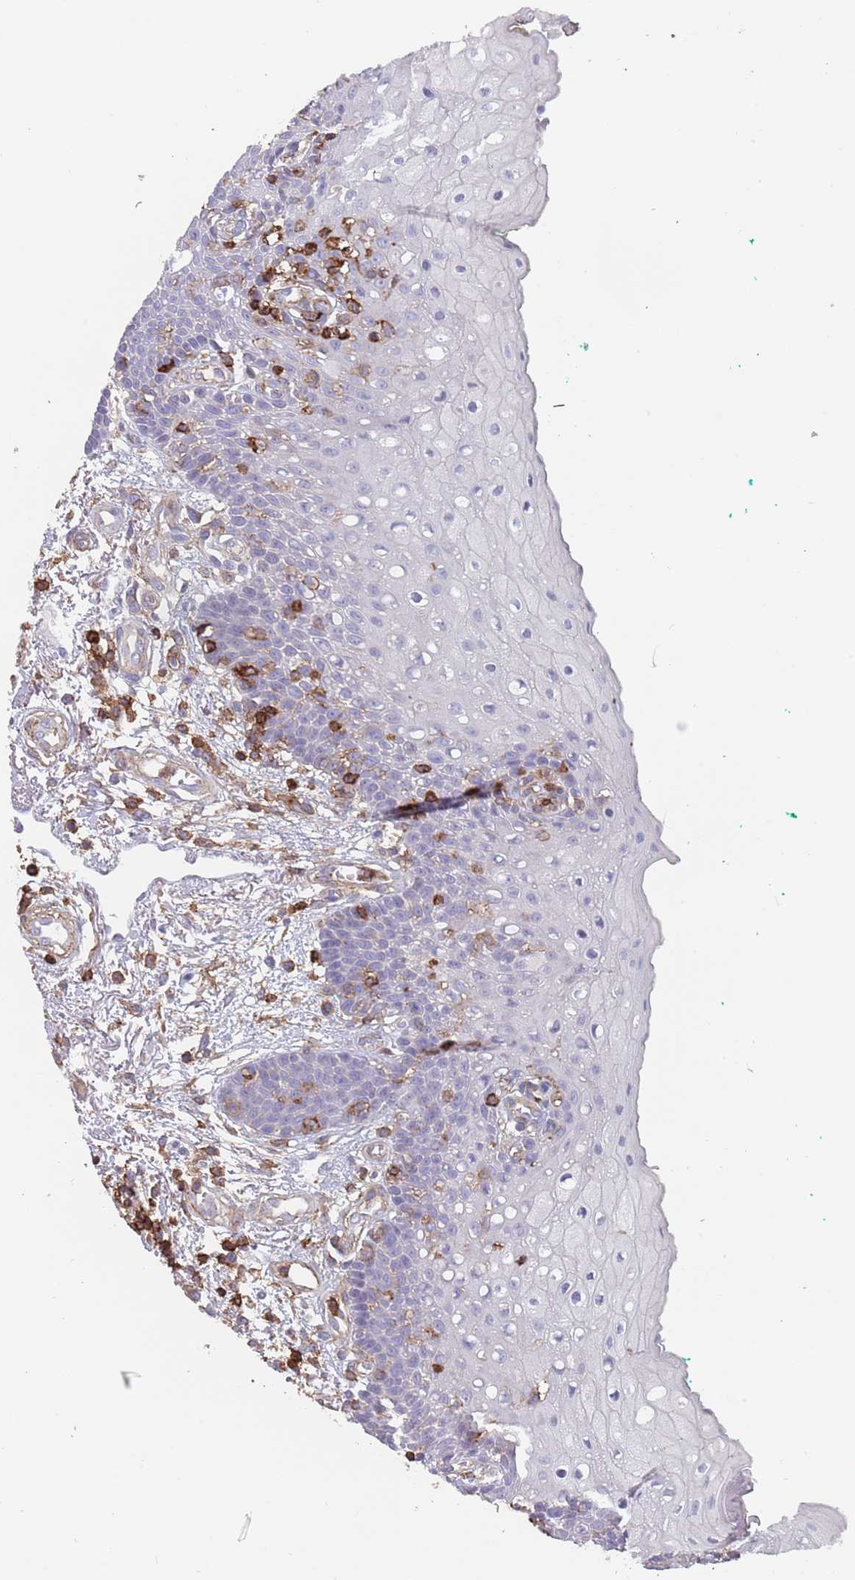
{"staining": {"intensity": "negative", "quantity": "none", "location": "none"}, "tissue": "oral mucosa", "cell_type": "Squamous epithelial cells", "image_type": "normal", "snomed": [{"axis": "morphology", "description": "Normal tissue, NOS"}, {"axis": "morphology", "description": "Squamous cell carcinoma, NOS"}, {"axis": "topography", "description": "Oral tissue"}, {"axis": "topography", "description": "Tounge, NOS"}, {"axis": "topography", "description": "Head-Neck"}], "caption": "High magnification brightfield microscopy of unremarkable oral mucosa stained with DAB (3,3'-diaminobenzidine) (brown) and counterstained with hematoxylin (blue): squamous epithelial cells show no significant expression.", "gene": "RNF144A", "patient": {"sex": "male", "age": 79}}